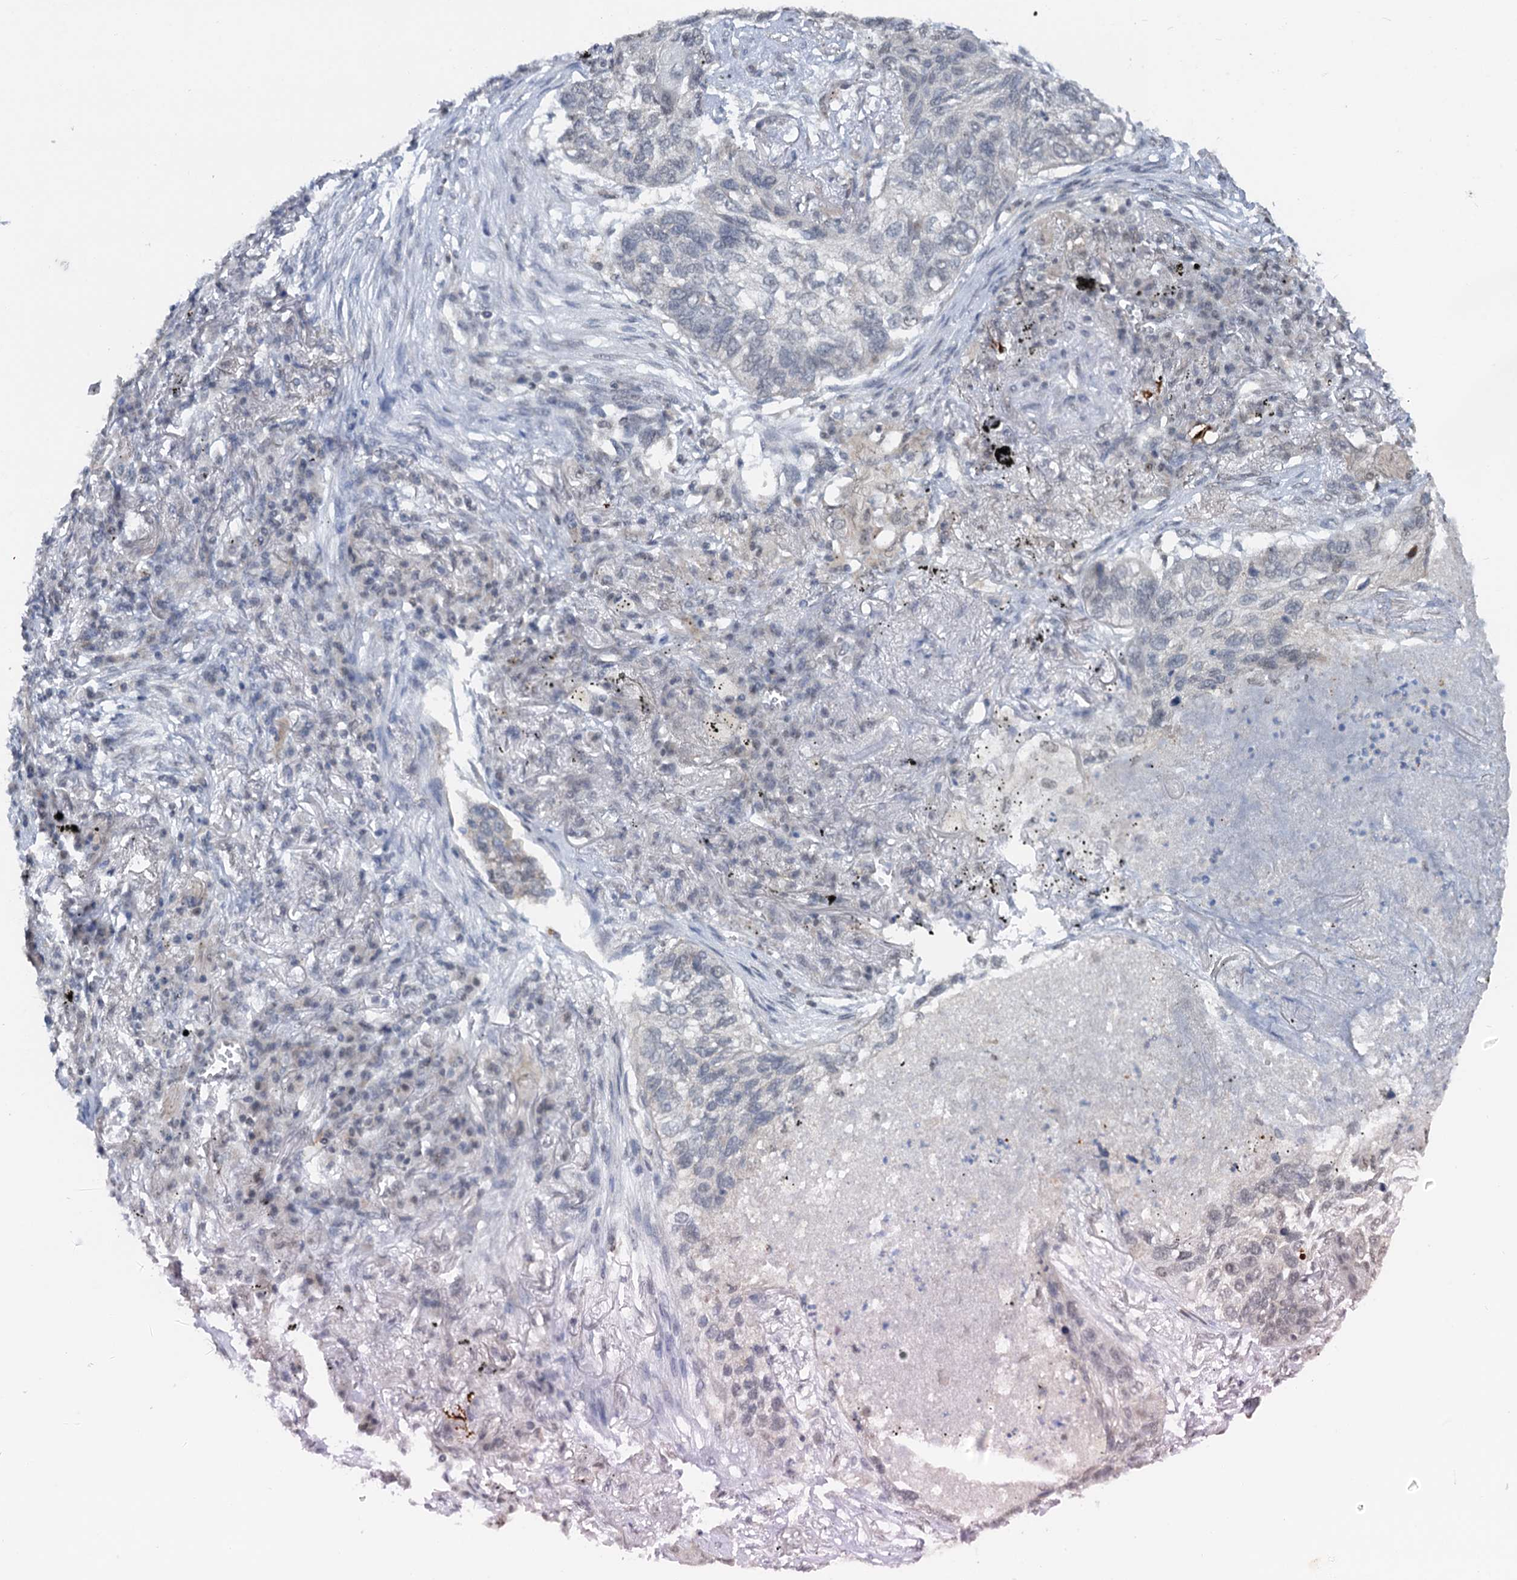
{"staining": {"intensity": "negative", "quantity": "none", "location": "none"}, "tissue": "lung cancer", "cell_type": "Tumor cells", "image_type": "cancer", "snomed": [{"axis": "morphology", "description": "Squamous cell carcinoma, NOS"}, {"axis": "topography", "description": "Lung"}], "caption": "This histopathology image is of squamous cell carcinoma (lung) stained with immunohistochemistry to label a protein in brown with the nuclei are counter-stained blue. There is no expression in tumor cells.", "gene": "NAT10", "patient": {"sex": "female", "age": 63}}